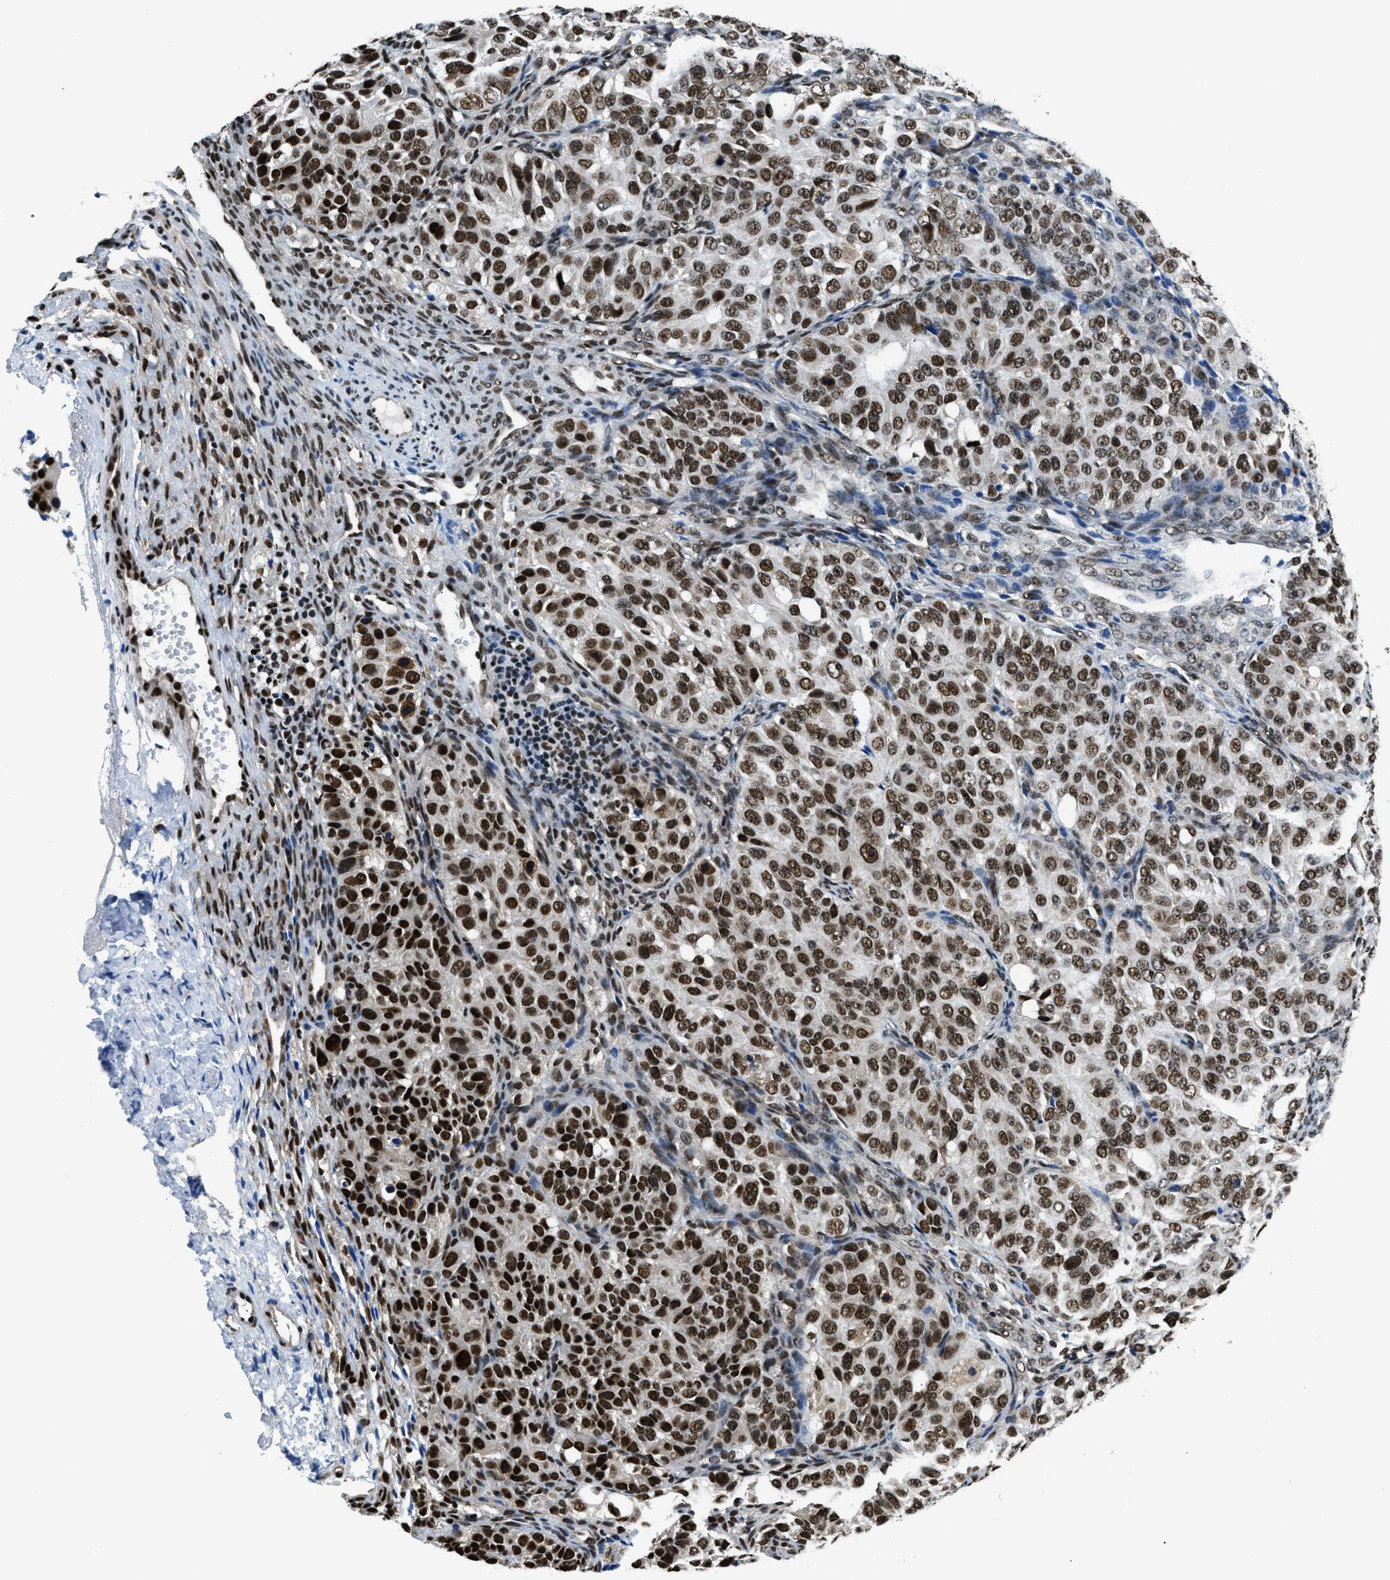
{"staining": {"intensity": "strong", "quantity": "25%-75%", "location": "nuclear"}, "tissue": "ovarian cancer", "cell_type": "Tumor cells", "image_type": "cancer", "snomed": [{"axis": "morphology", "description": "Carcinoma, endometroid"}, {"axis": "topography", "description": "Ovary"}], "caption": "Ovarian cancer stained with IHC exhibits strong nuclear positivity in about 25%-75% of tumor cells. The staining was performed using DAB to visualize the protein expression in brown, while the nuclei were stained in blue with hematoxylin (Magnification: 20x).", "gene": "CCNDBP1", "patient": {"sex": "female", "age": 51}}